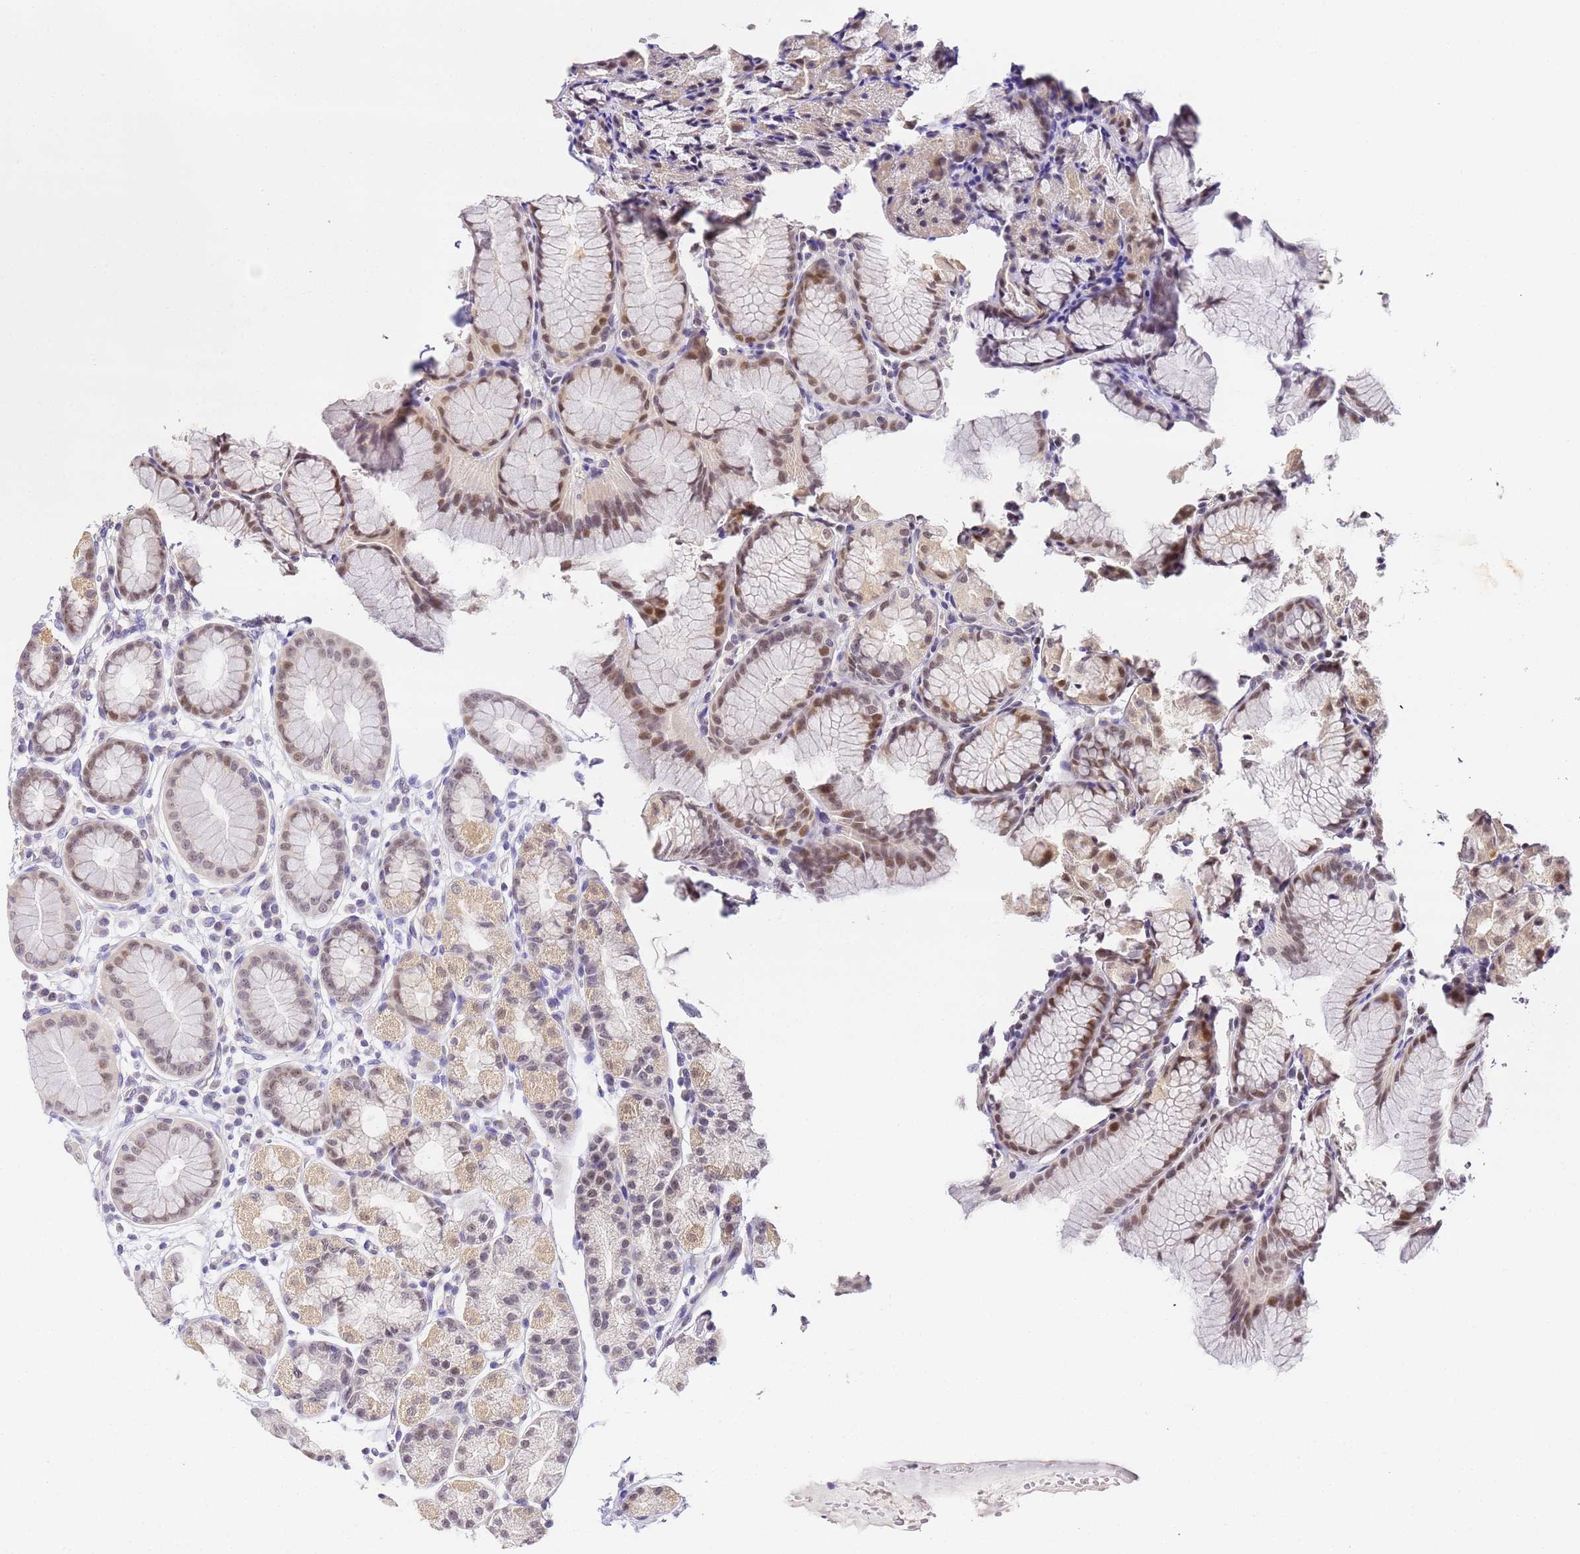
{"staining": {"intensity": "moderate", "quantity": "<25%", "location": "cytoplasmic/membranous,nuclear"}, "tissue": "stomach", "cell_type": "Glandular cells", "image_type": "normal", "snomed": [{"axis": "morphology", "description": "Normal tissue, NOS"}, {"axis": "topography", "description": "Stomach, upper"}], "caption": "DAB immunohistochemical staining of normal stomach reveals moderate cytoplasmic/membranous,nuclear protein positivity in approximately <25% of glandular cells.", "gene": "LSM3", "patient": {"sex": "male", "age": 47}}